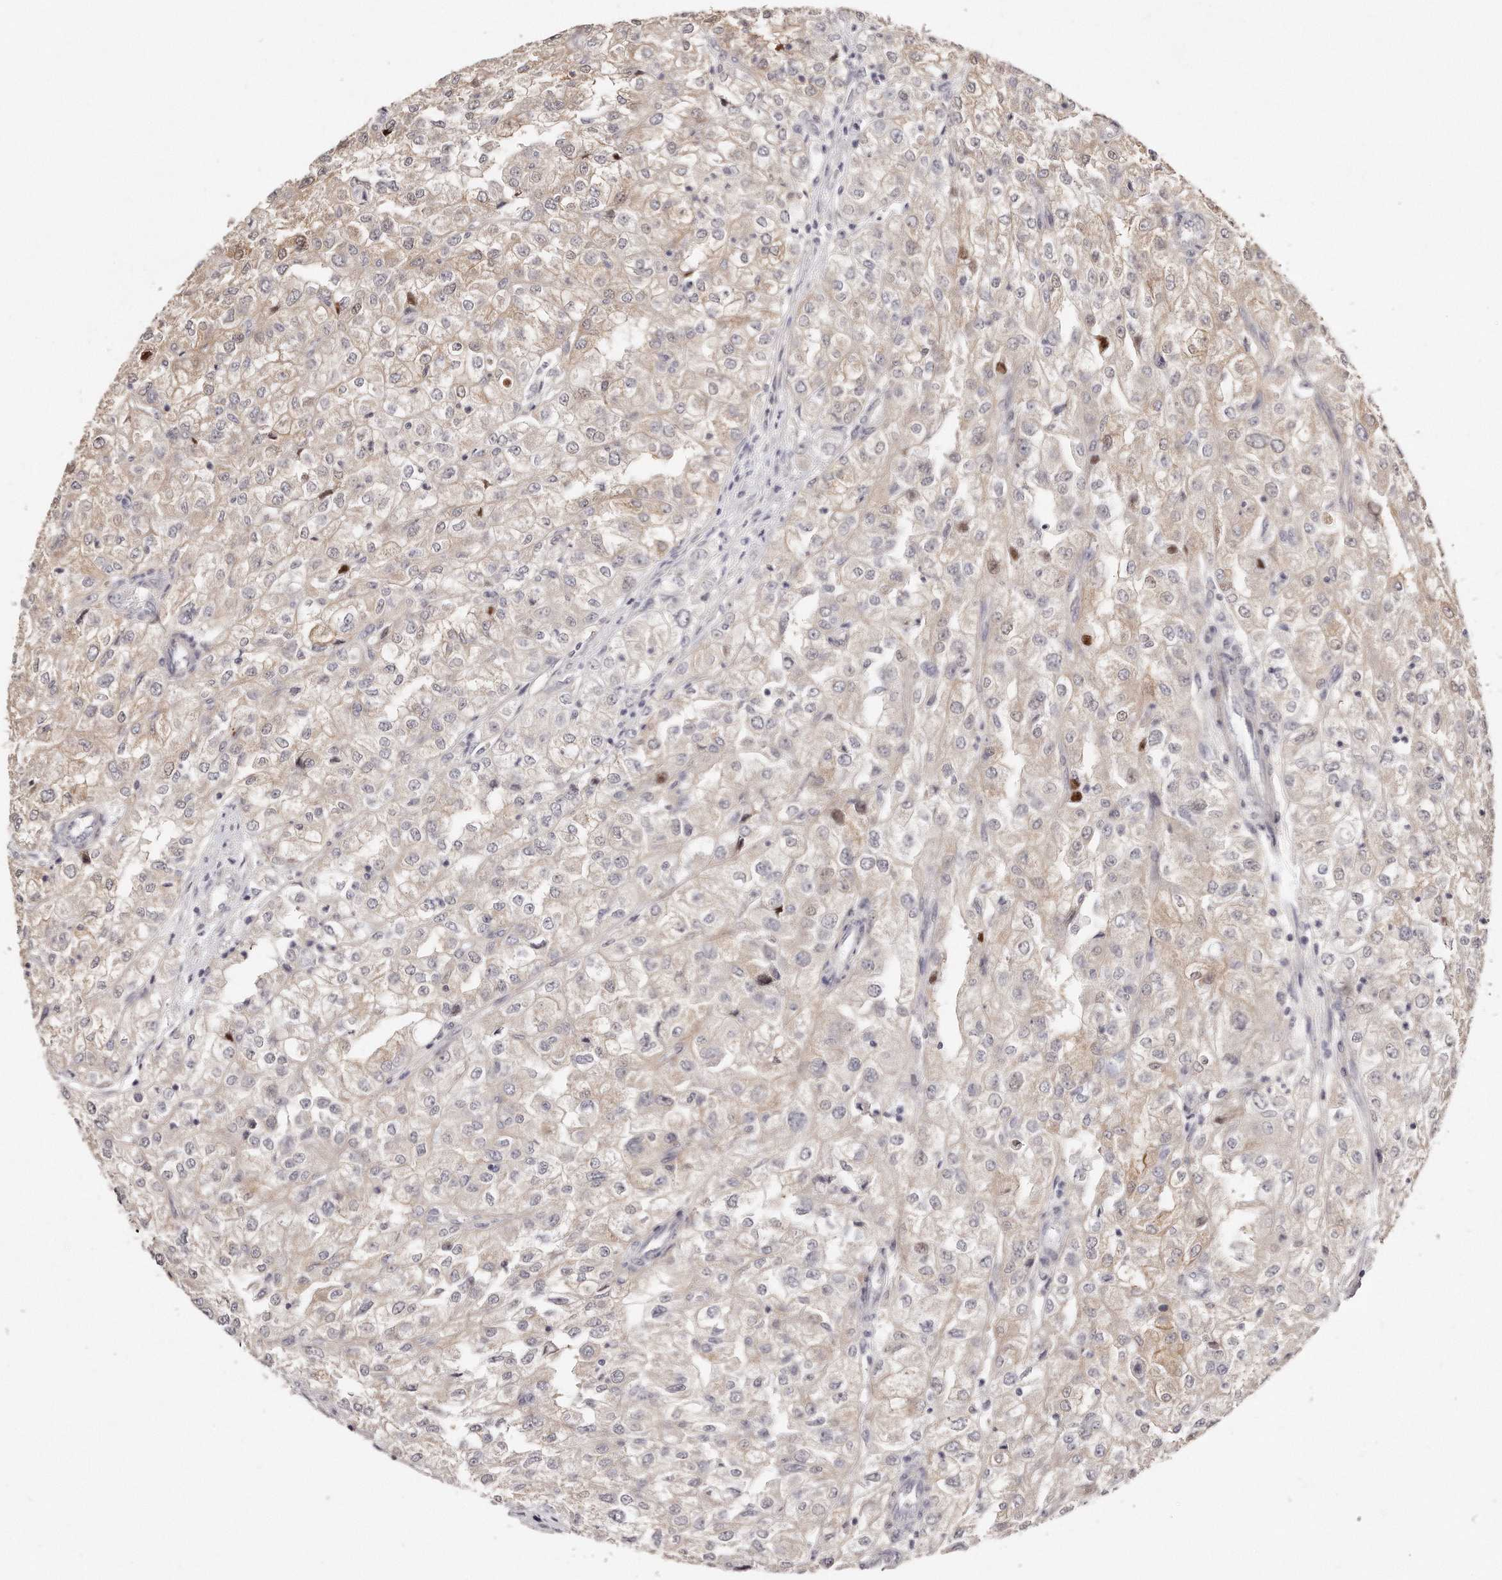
{"staining": {"intensity": "weak", "quantity": "<25%", "location": "cytoplasmic/membranous"}, "tissue": "renal cancer", "cell_type": "Tumor cells", "image_type": "cancer", "snomed": [{"axis": "morphology", "description": "Adenocarcinoma, NOS"}, {"axis": "topography", "description": "Kidney"}], "caption": "High magnification brightfield microscopy of renal cancer stained with DAB (3,3'-diaminobenzidine) (brown) and counterstained with hematoxylin (blue): tumor cells show no significant expression. The staining is performed using DAB brown chromogen with nuclei counter-stained in using hematoxylin.", "gene": "CASZ1", "patient": {"sex": "female", "age": 54}}